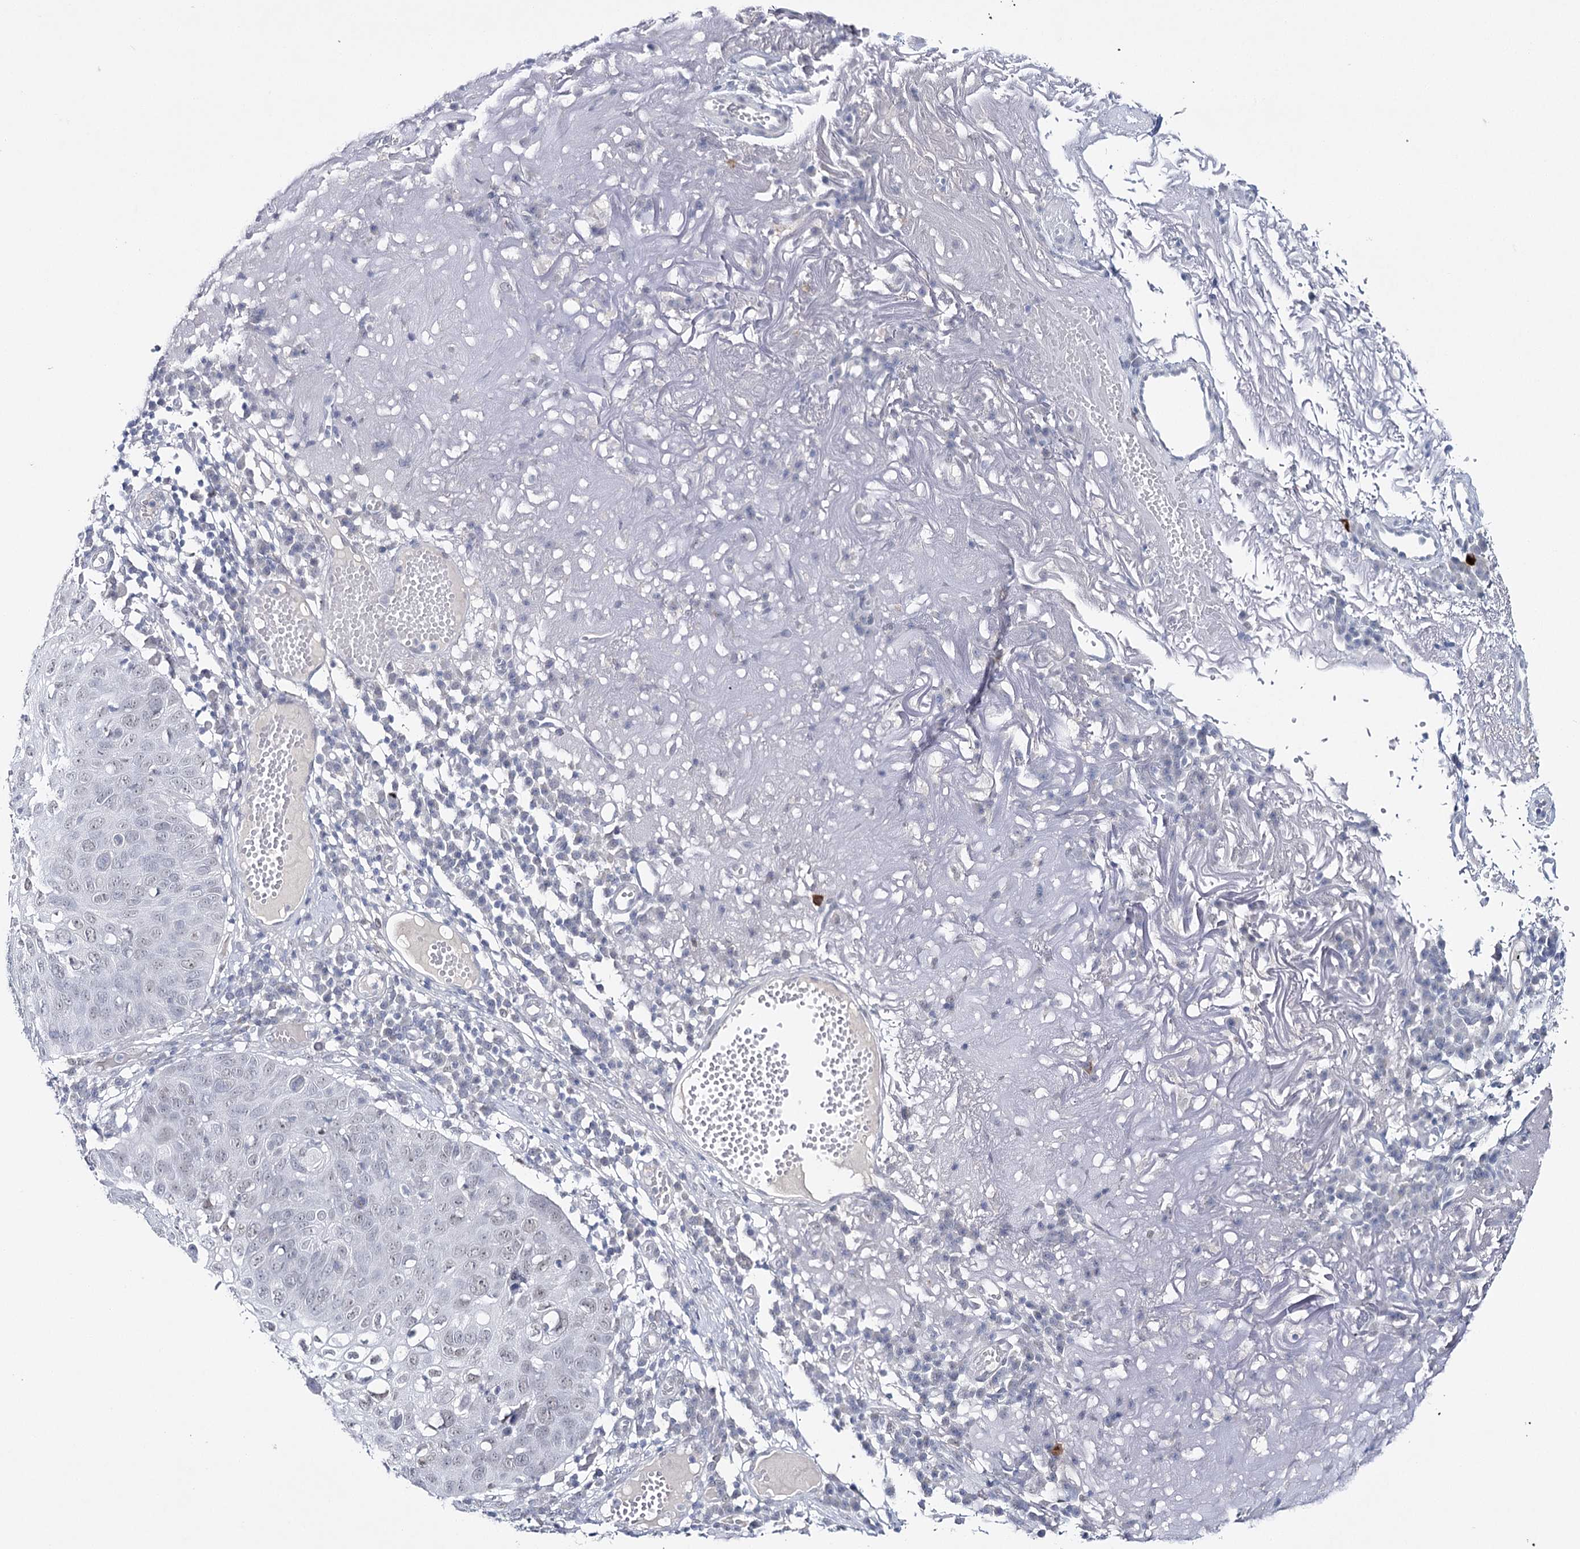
{"staining": {"intensity": "weak", "quantity": "25%-75%", "location": "nuclear"}, "tissue": "skin cancer", "cell_type": "Tumor cells", "image_type": "cancer", "snomed": [{"axis": "morphology", "description": "Squamous cell carcinoma, NOS"}, {"axis": "topography", "description": "Skin"}], "caption": "Immunohistochemical staining of human skin cancer shows low levels of weak nuclear protein staining in about 25%-75% of tumor cells.", "gene": "ZC3H8", "patient": {"sex": "female", "age": 90}}